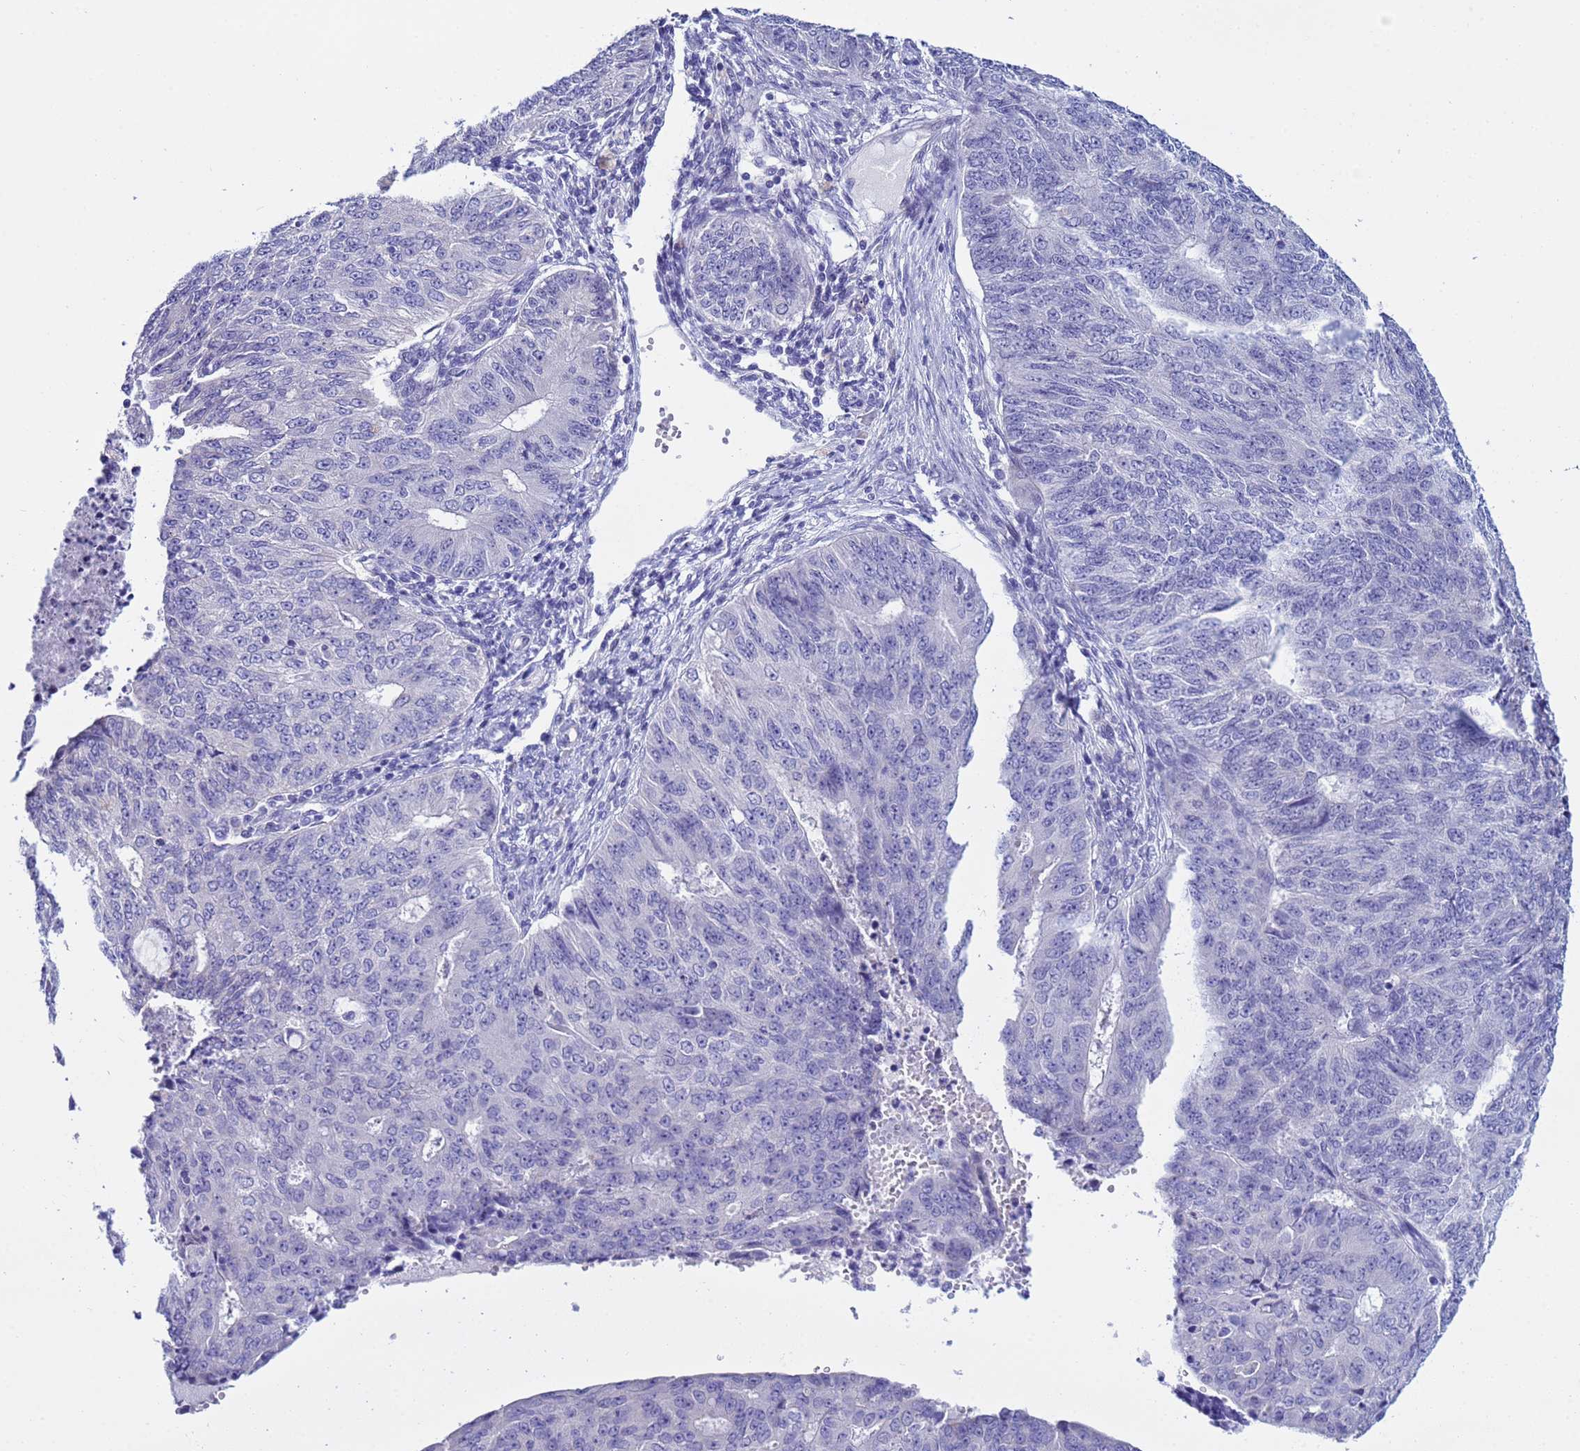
{"staining": {"intensity": "negative", "quantity": "none", "location": "none"}, "tissue": "endometrial cancer", "cell_type": "Tumor cells", "image_type": "cancer", "snomed": [{"axis": "morphology", "description": "Adenocarcinoma, NOS"}, {"axis": "topography", "description": "Endometrium"}], "caption": "IHC of endometrial cancer (adenocarcinoma) reveals no positivity in tumor cells. (DAB (3,3'-diaminobenzidine) immunohistochemistry, high magnification).", "gene": "IGSF11", "patient": {"sex": "female", "age": 32}}